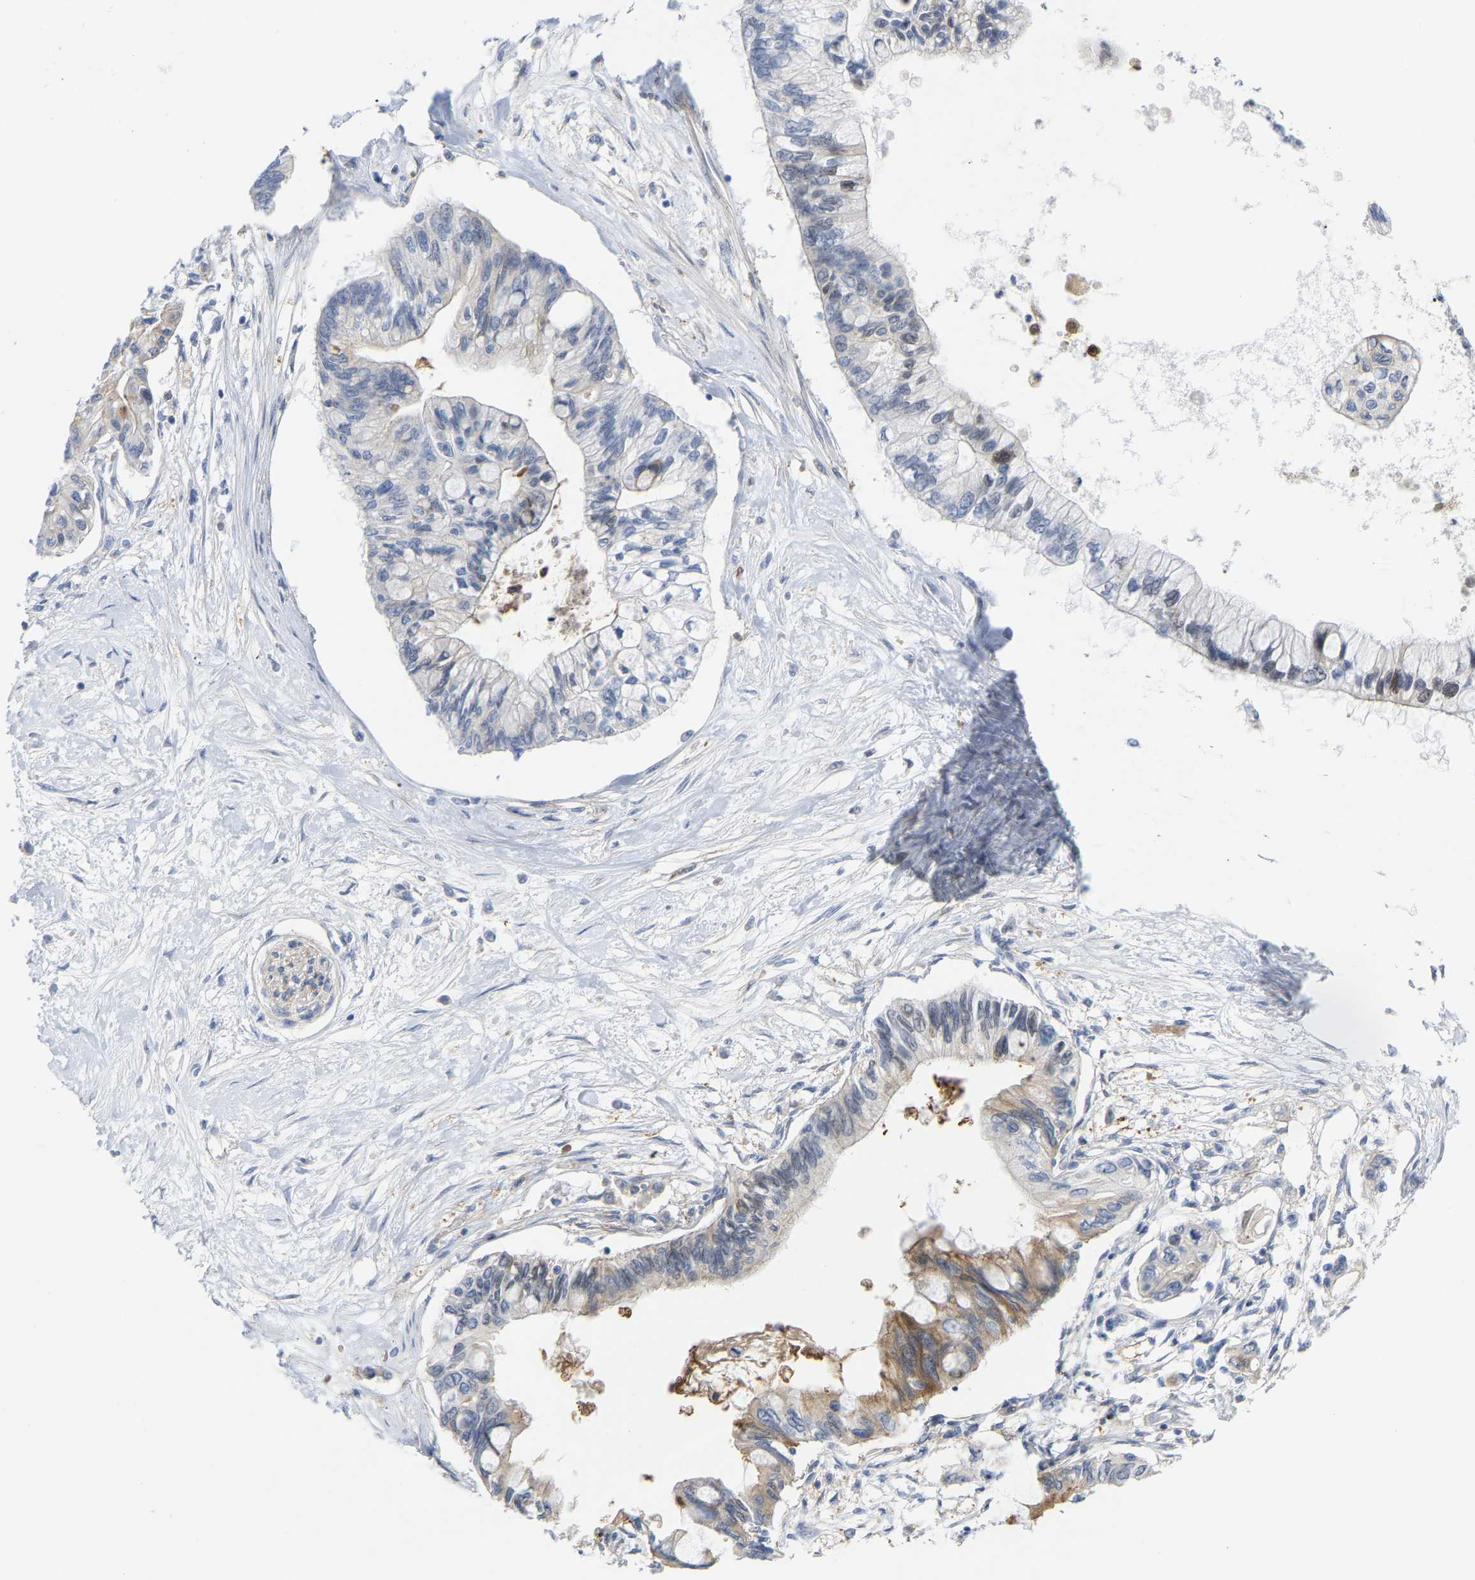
{"staining": {"intensity": "moderate", "quantity": "<25%", "location": "cytoplasmic/membranous"}, "tissue": "pancreatic cancer", "cell_type": "Tumor cells", "image_type": "cancer", "snomed": [{"axis": "morphology", "description": "Adenocarcinoma, NOS"}, {"axis": "topography", "description": "Pancreas"}], "caption": "IHC of pancreatic cancer (adenocarcinoma) displays low levels of moderate cytoplasmic/membranous expression in about <25% of tumor cells.", "gene": "ABTB2", "patient": {"sex": "female", "age": 77}}